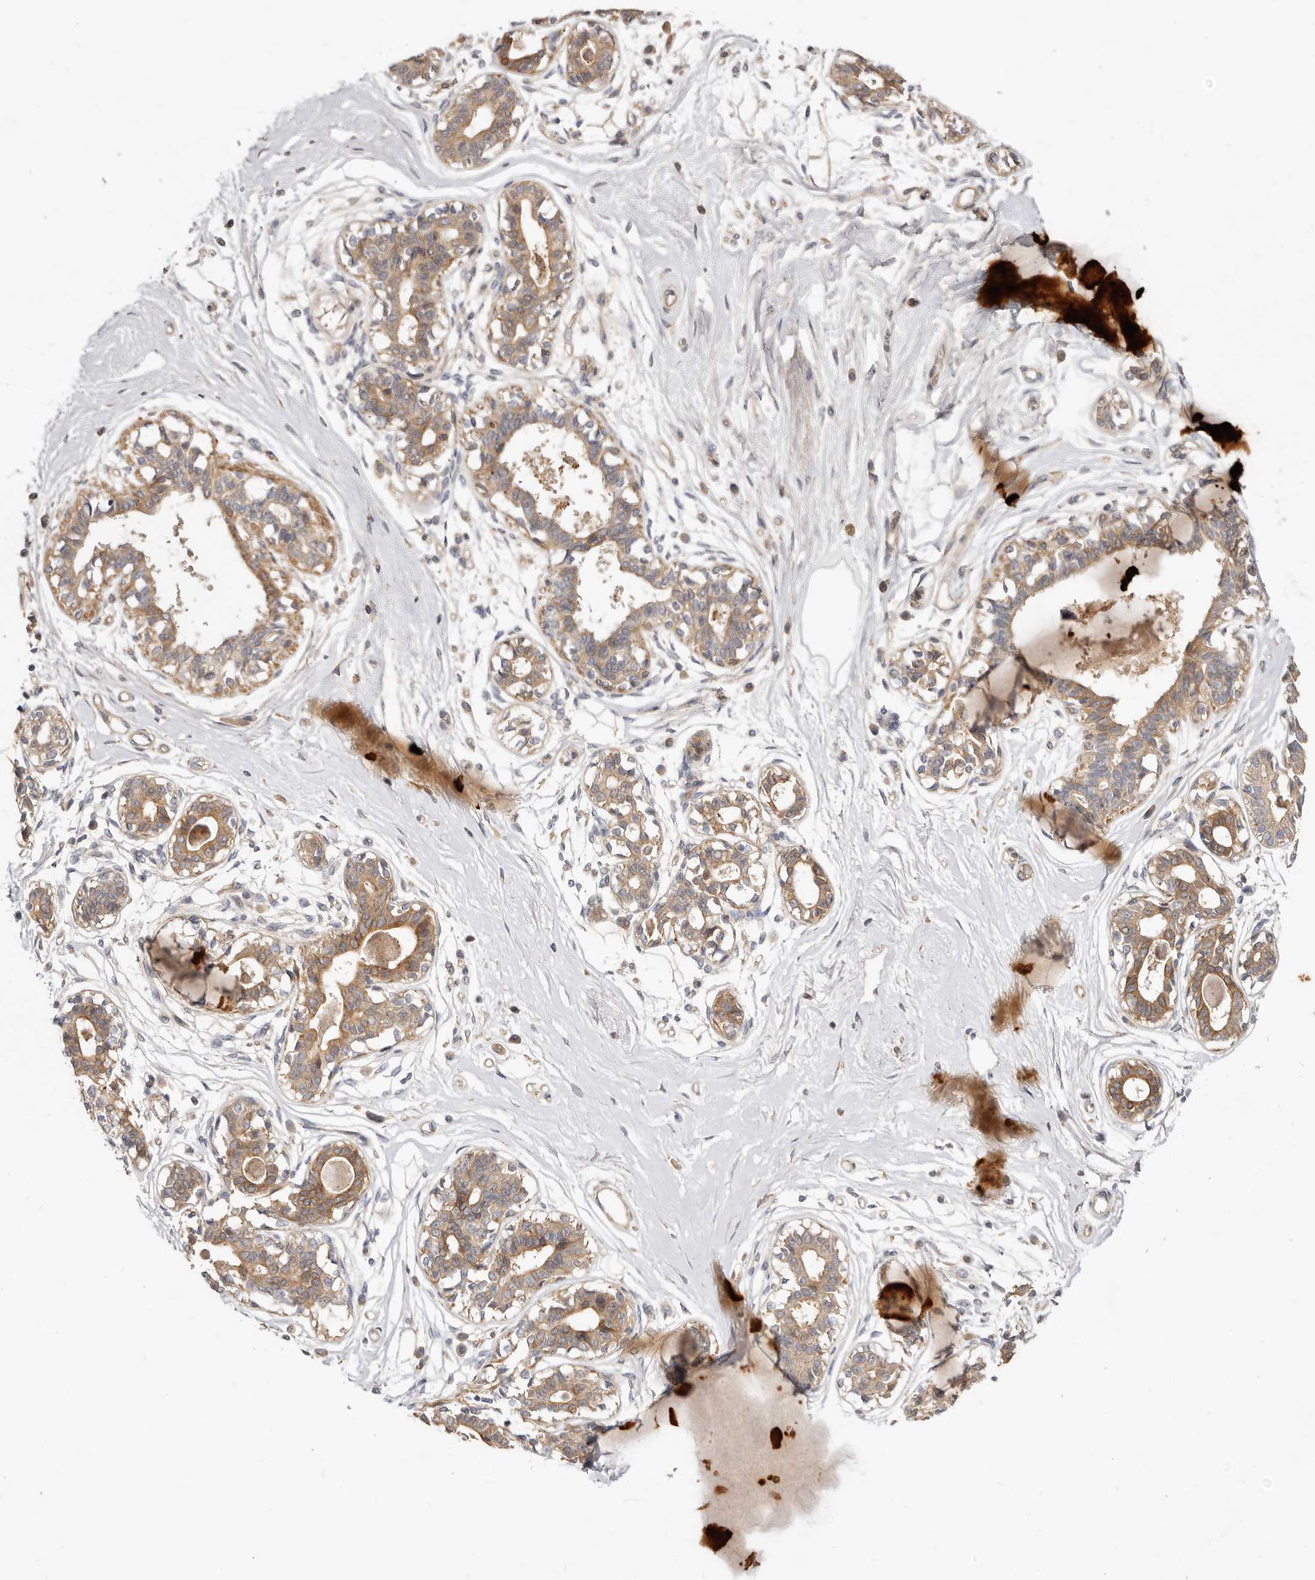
{"staining": {"intensity": "negative", "quantity": "none", "location": "none"}, "tissue": "breast", "cell_type": "Adipocytes", "image_type": "normal", "snomed": [{"axis": "morphology", "description": "Normal tissue, NOS"}, {"axis": "topography", "description": "Breast"}], "caption": "An immunohistochemistry micrograph of unremarkable breast is shown. There is no staining in adipocytes of breast. The staining was performed using DAB (3,3'-diaminobenzidine) to visualize the protein expression in brown, while the nuclei were stained in blue with hematoxylin (Magnification: 20x).", "gene": "ADAMTS9", "patient": {"sex": "female", "age": 45}}